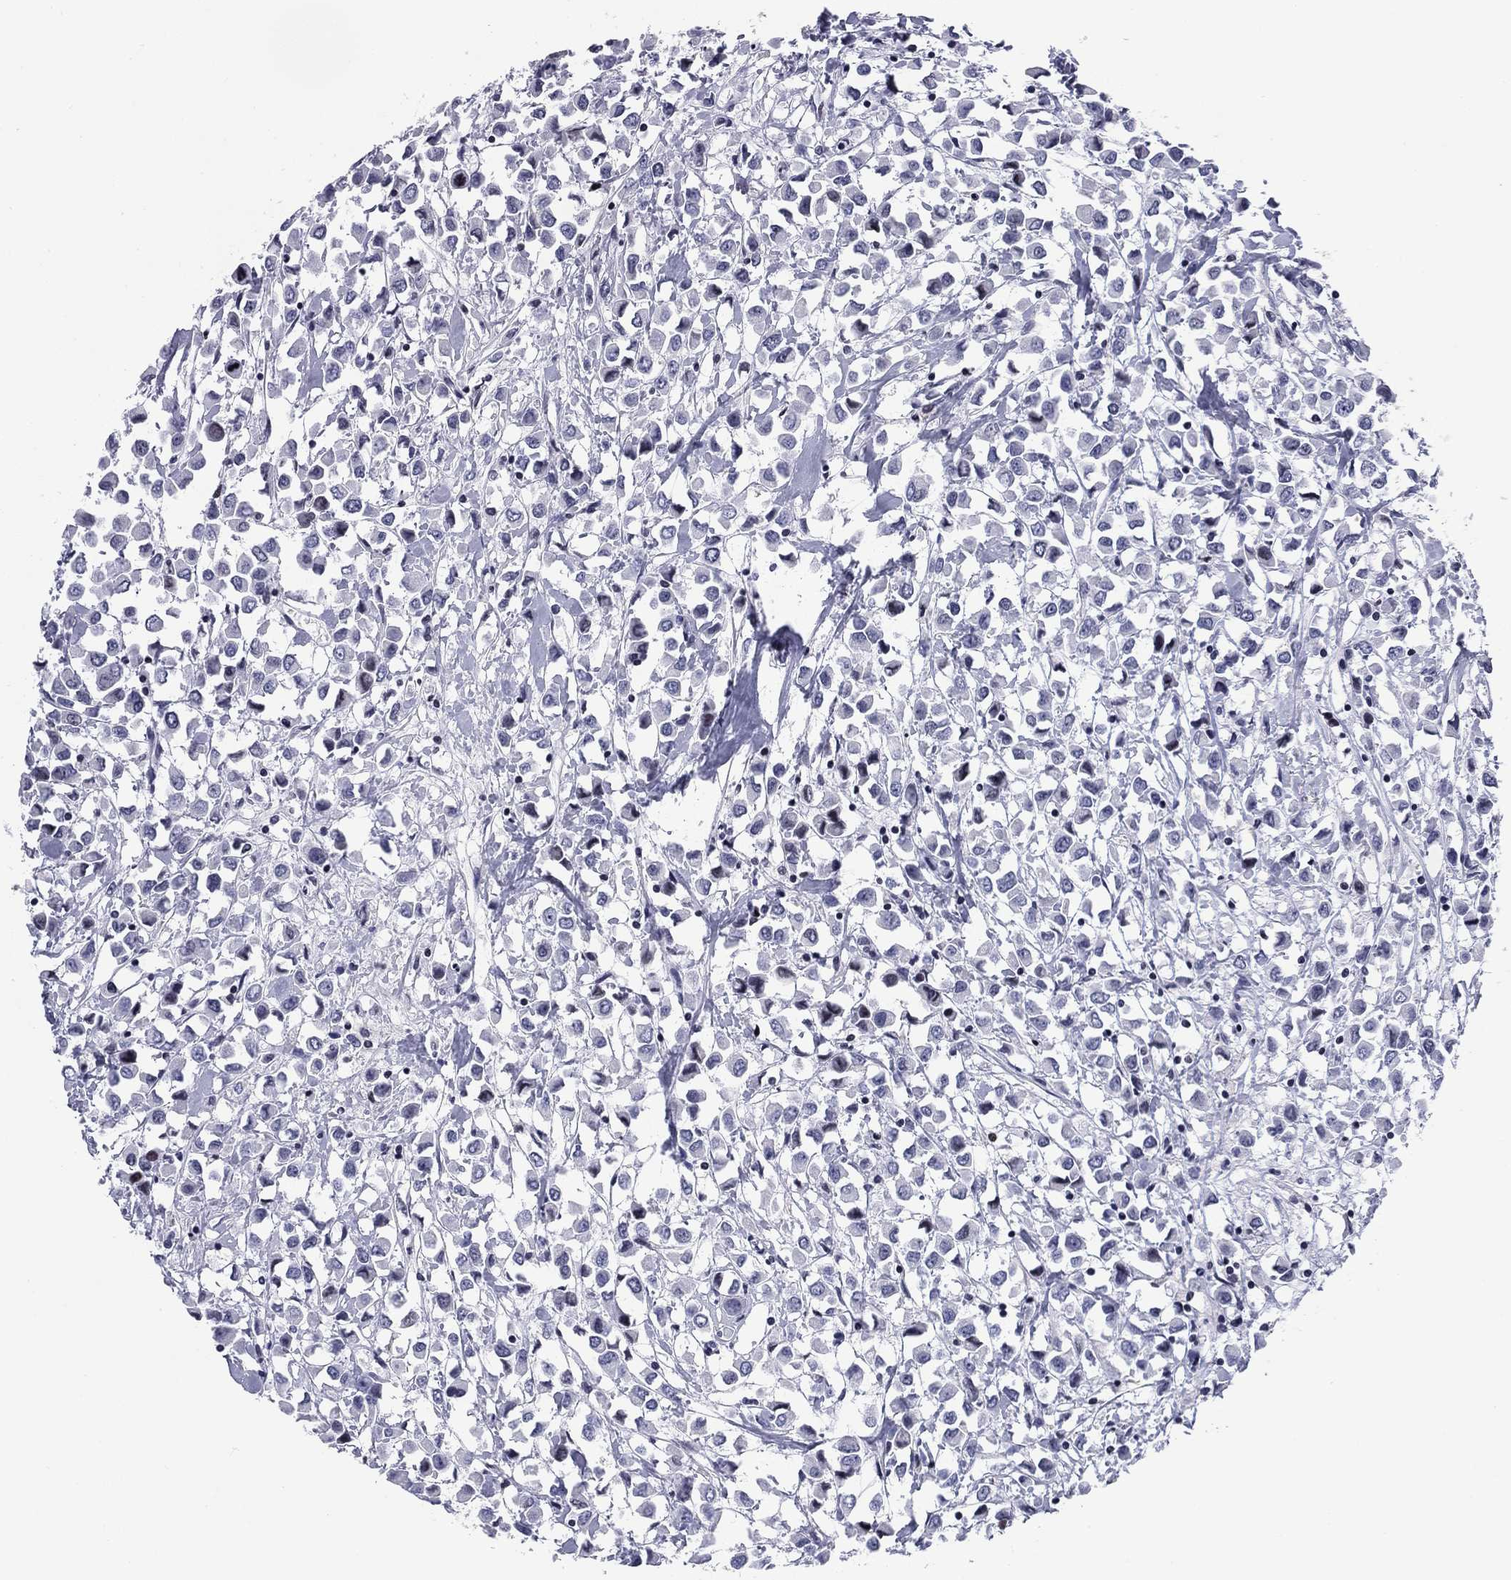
{"staining": {"intensity": "negative", "quantity": "none", "location": "none"}, "tissue": "breast cancer", "cell_type": "Tumor cells", "image_type": "cancer", "snomed": [{"axis": "morphology", "description": "Duct carcinoma"}, {"axis": "topography", "description": "Breast"}], "caption": "Tumor cells are negative for protein expression in human breast cancer (invasive ductal carcinoma).", "gene": "CCDC144A", "patient": {"sex": "female", "age": 61}}